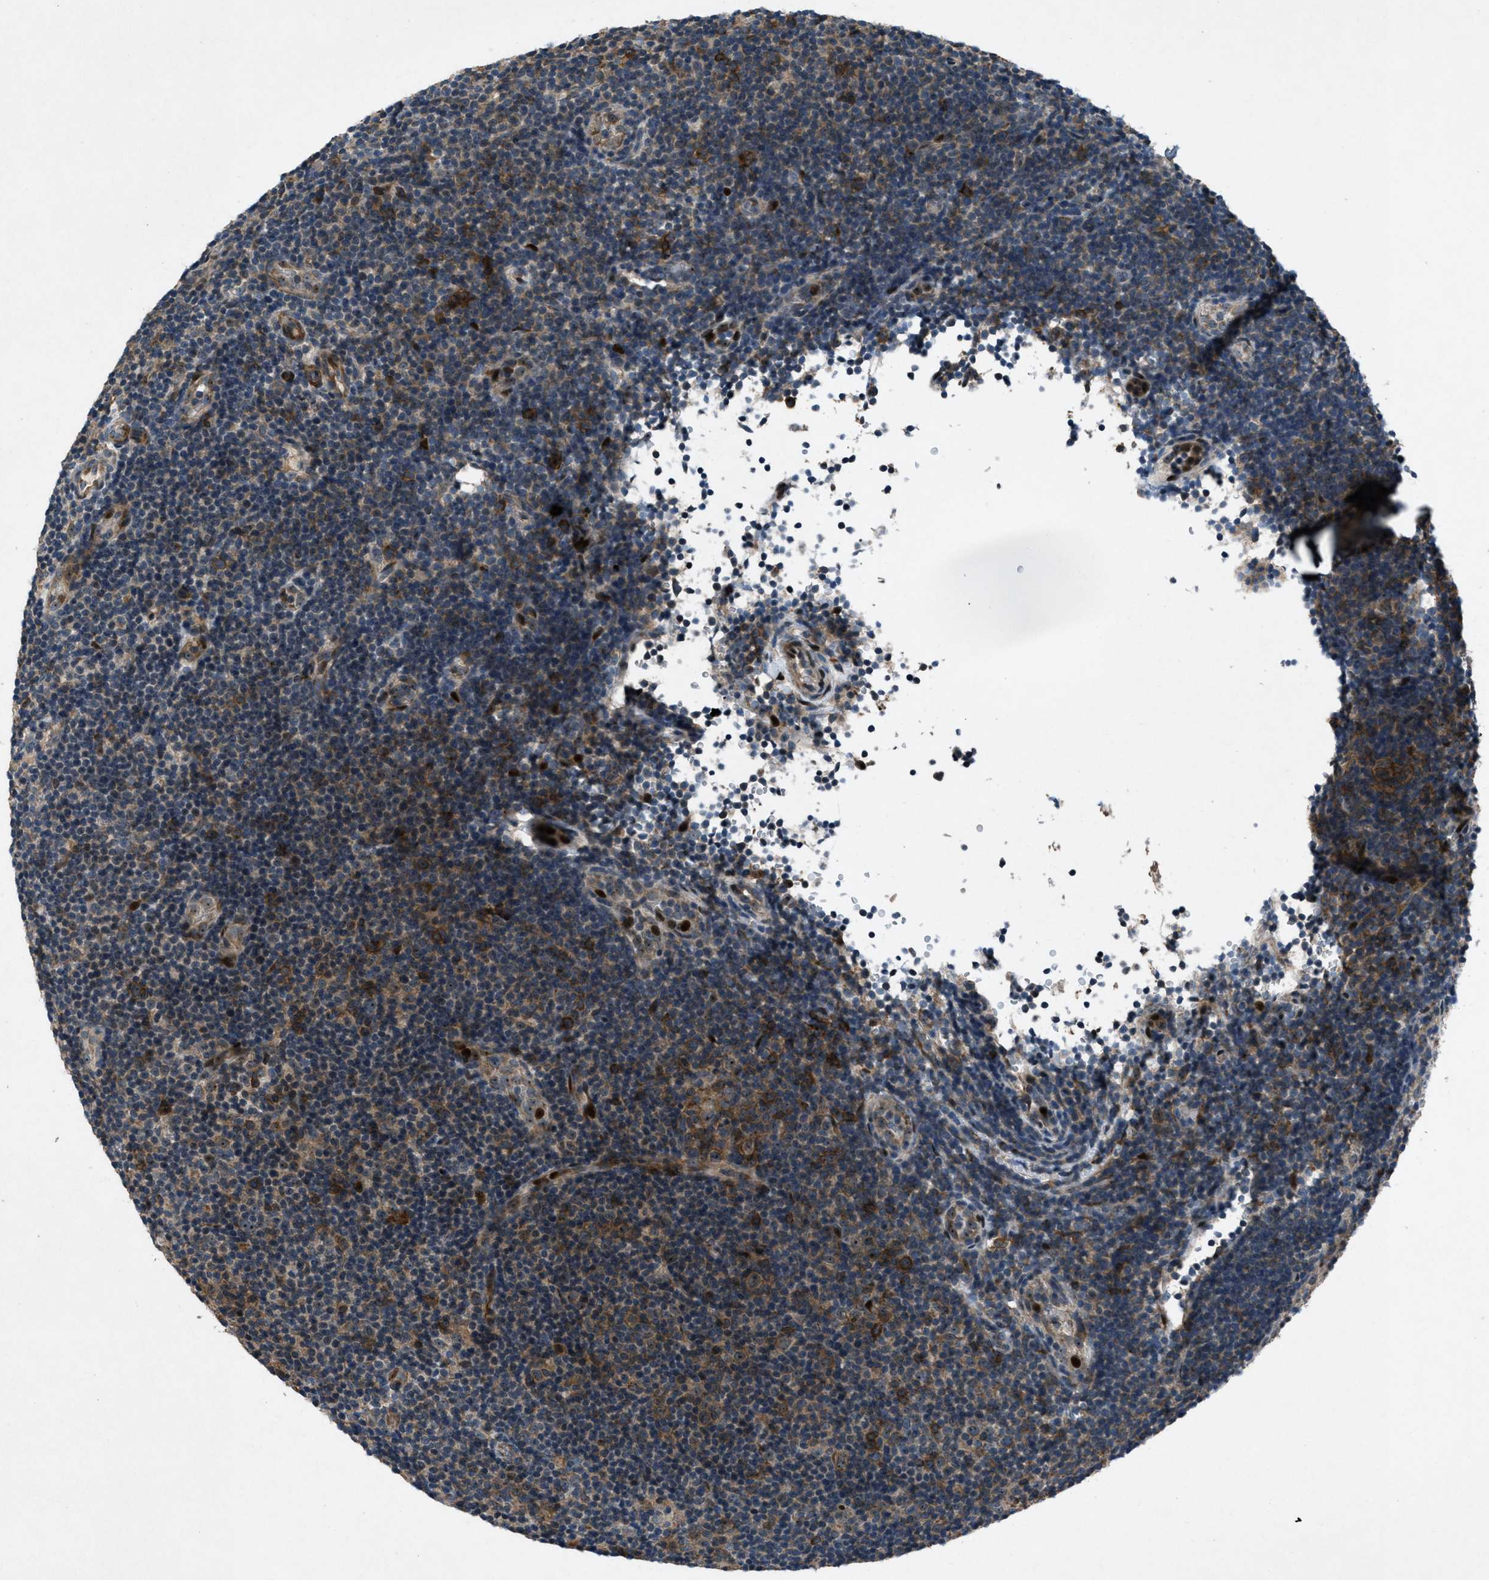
{"staining": {"intensity": "moderate", "quantity": "25%-75%", "location": "cytoplasmic/membranous"}, "tissue": "lymphoma", "cell_type": "Tumor cells", "image_type": "cancer", "snomed": [{"axis": "morphology", "description": "Malignant lymphoma, non-Hodgkin's type, Low grade"}, {"axis": "topography", "description": "Lymph node"}], "caption": "An IHC histopathology image of tumor tissue is shown. Protein staining in brown shows moderate cytoplasmic/membranous positivity in low-grade malignant lymphoma, non-Hodgkin's type within tumor cells.", "gene": "CLEC2D", "patient": {"sex": "male", "age": 83}}